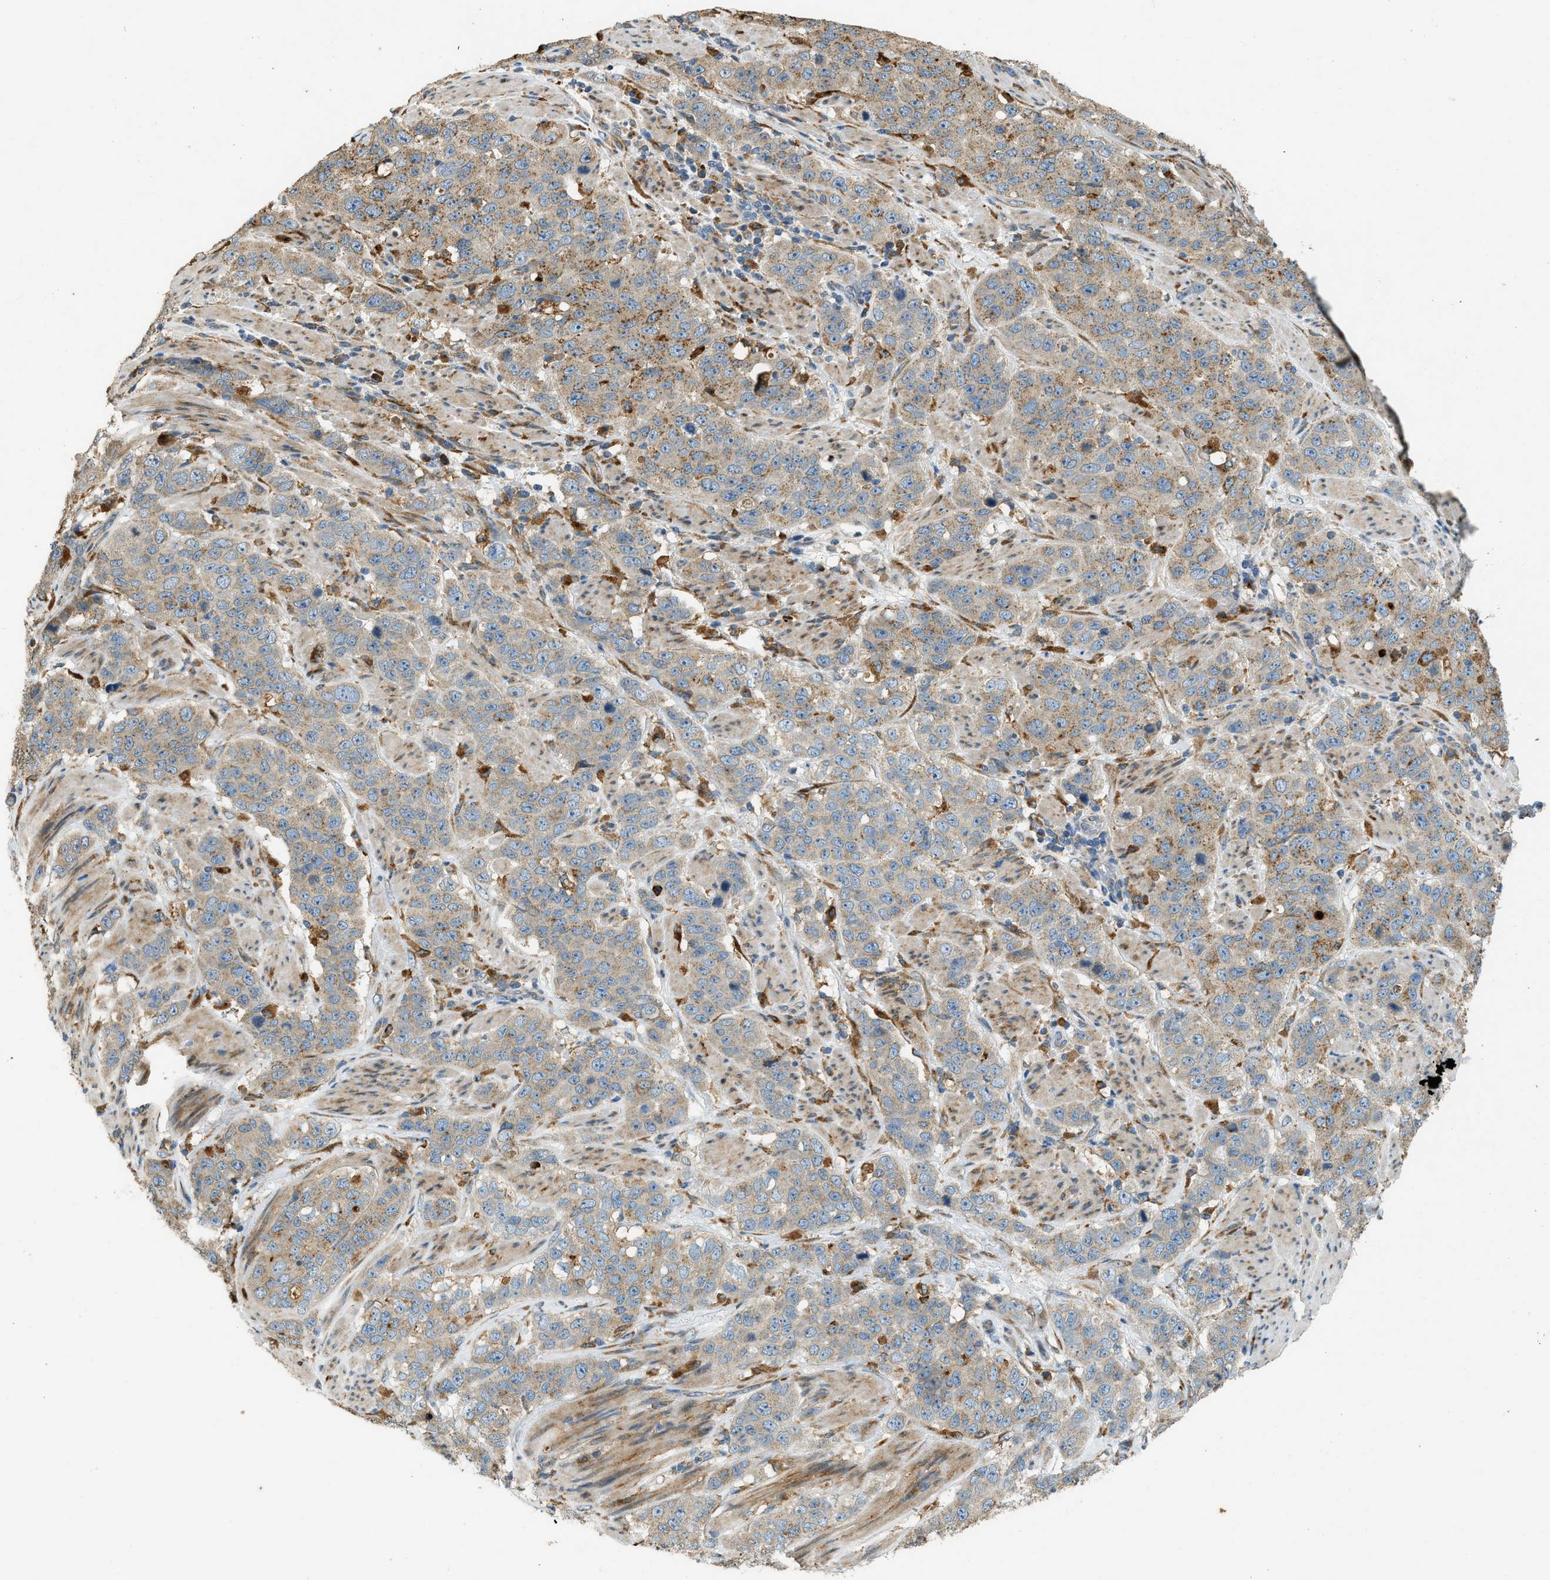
{"staining": {"intensity": "moderate", "quantity": ">75%", "location": "cytoplasmic/membranous"}, "tissue": "stomach cancer", "cell_type": "Tumor cells", "image_type": "cancer", "snomed": [{"axis": "morphology", "description": "Adenocarcinoma, NOS"}, {"axis": "topography", "description": "Stomach"}], "caption": "Protein analysis of stomach adenocarcinoma tissue reveals moderate cytoplasmic/membranous positivity in about >75% of tumor cells. (brown staining indicates protein expression, while blue staining denotes nuclei).", "gene": "CTSB", "patient": {"sex": "male", "age": 48}}